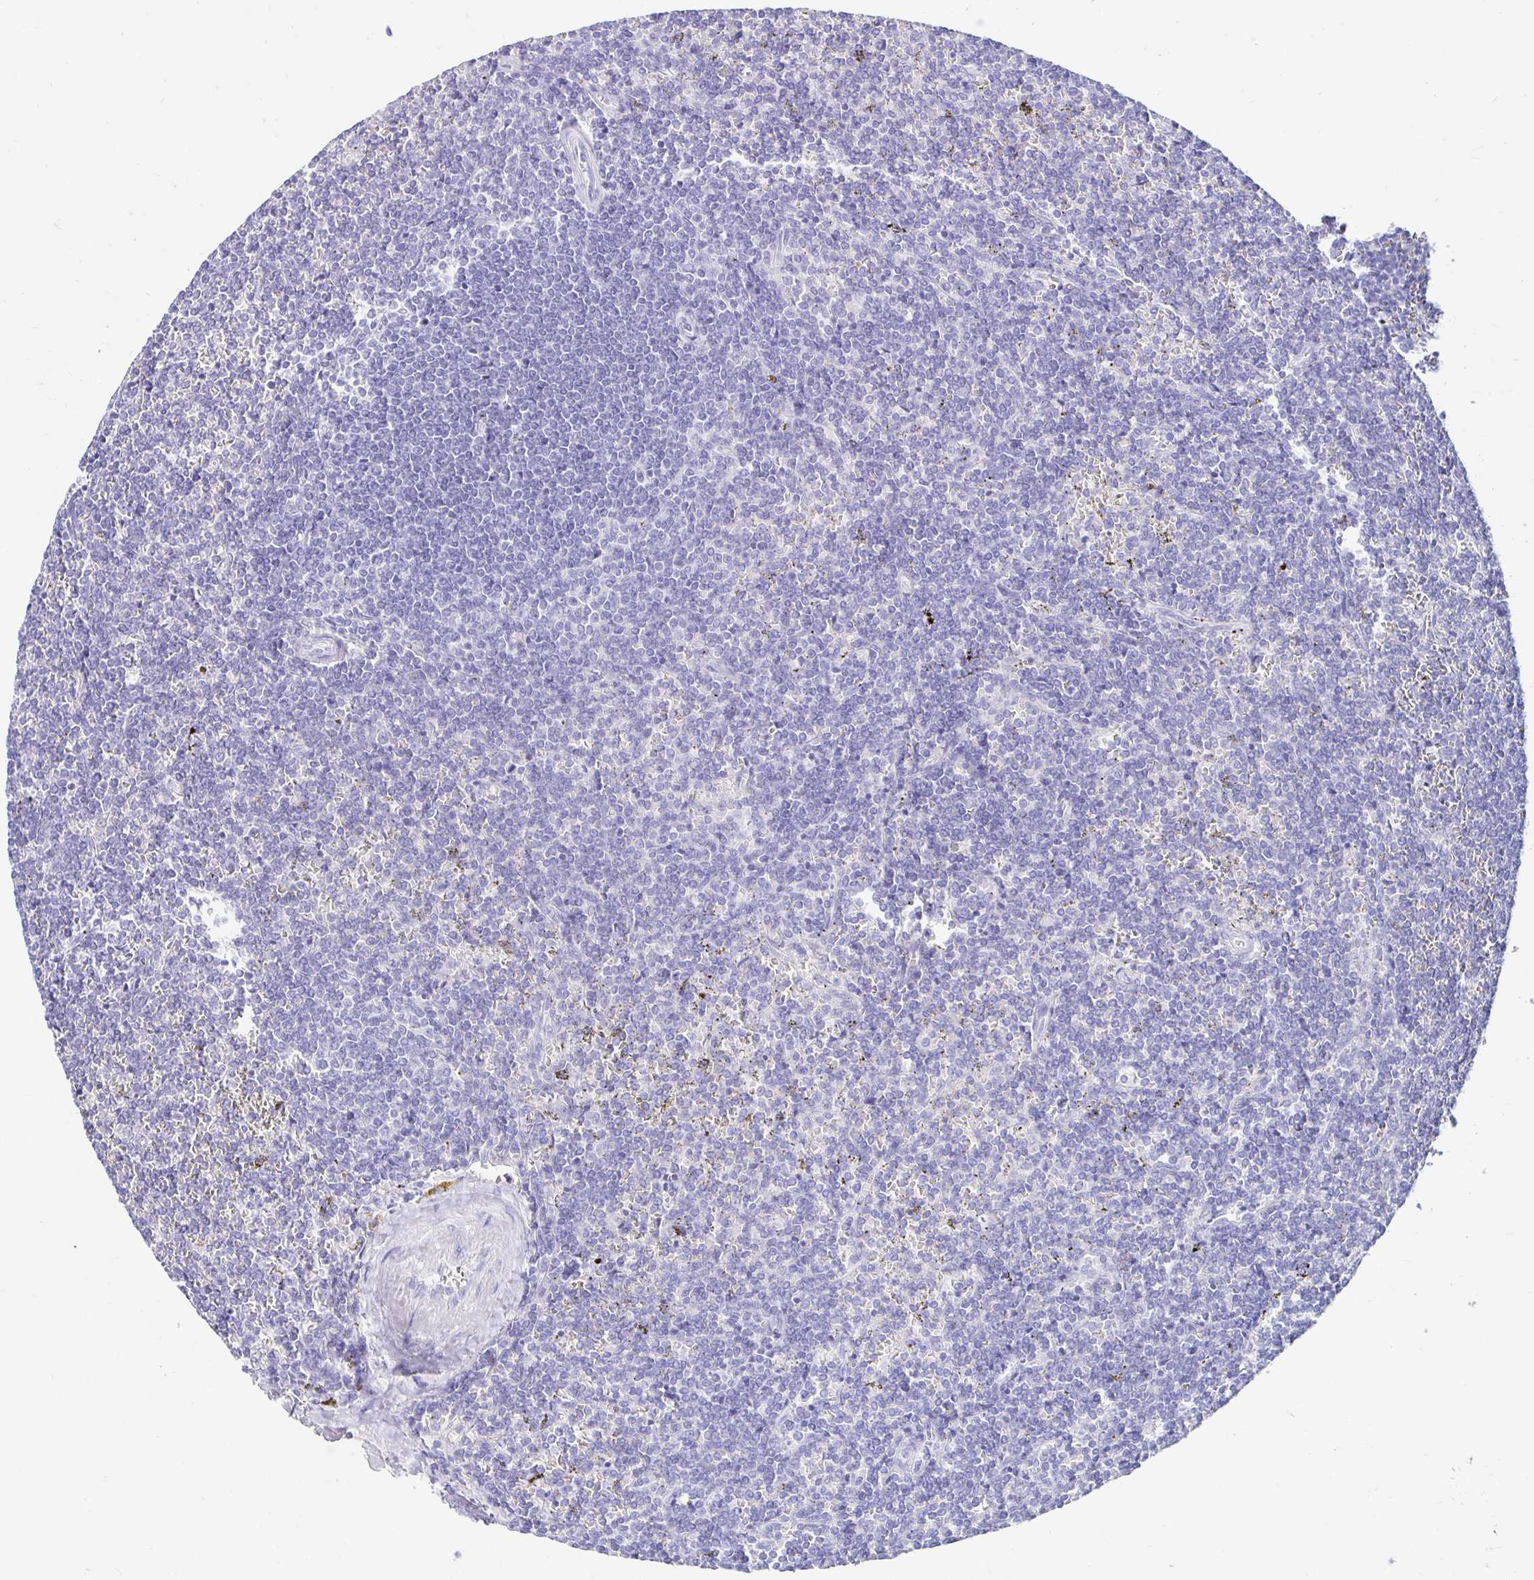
{"staining": {"intensity": "negative", "quantity": "none", "location": "none"}, "tissue": "lymphoma", "cell_type": "Tumor cells", "image_type": "cancer", "snomed": [{"axis": "morphology", "description": "Malignant lymphoma, non-Hodgkin's type, Low grade"}, {"axis": "topography", "description": "Spleen"}], "caption": "Tumor cells show no significant staining in low-grade malignant lymphoma, non-Hodgkin's type. (DAB (3,3'-diaminobenzidine) immunohistochemistry visualized using brightfield microscopy, high magnification).", "gene": "CA9", "patient": {"sex": "male", "age": 78}}